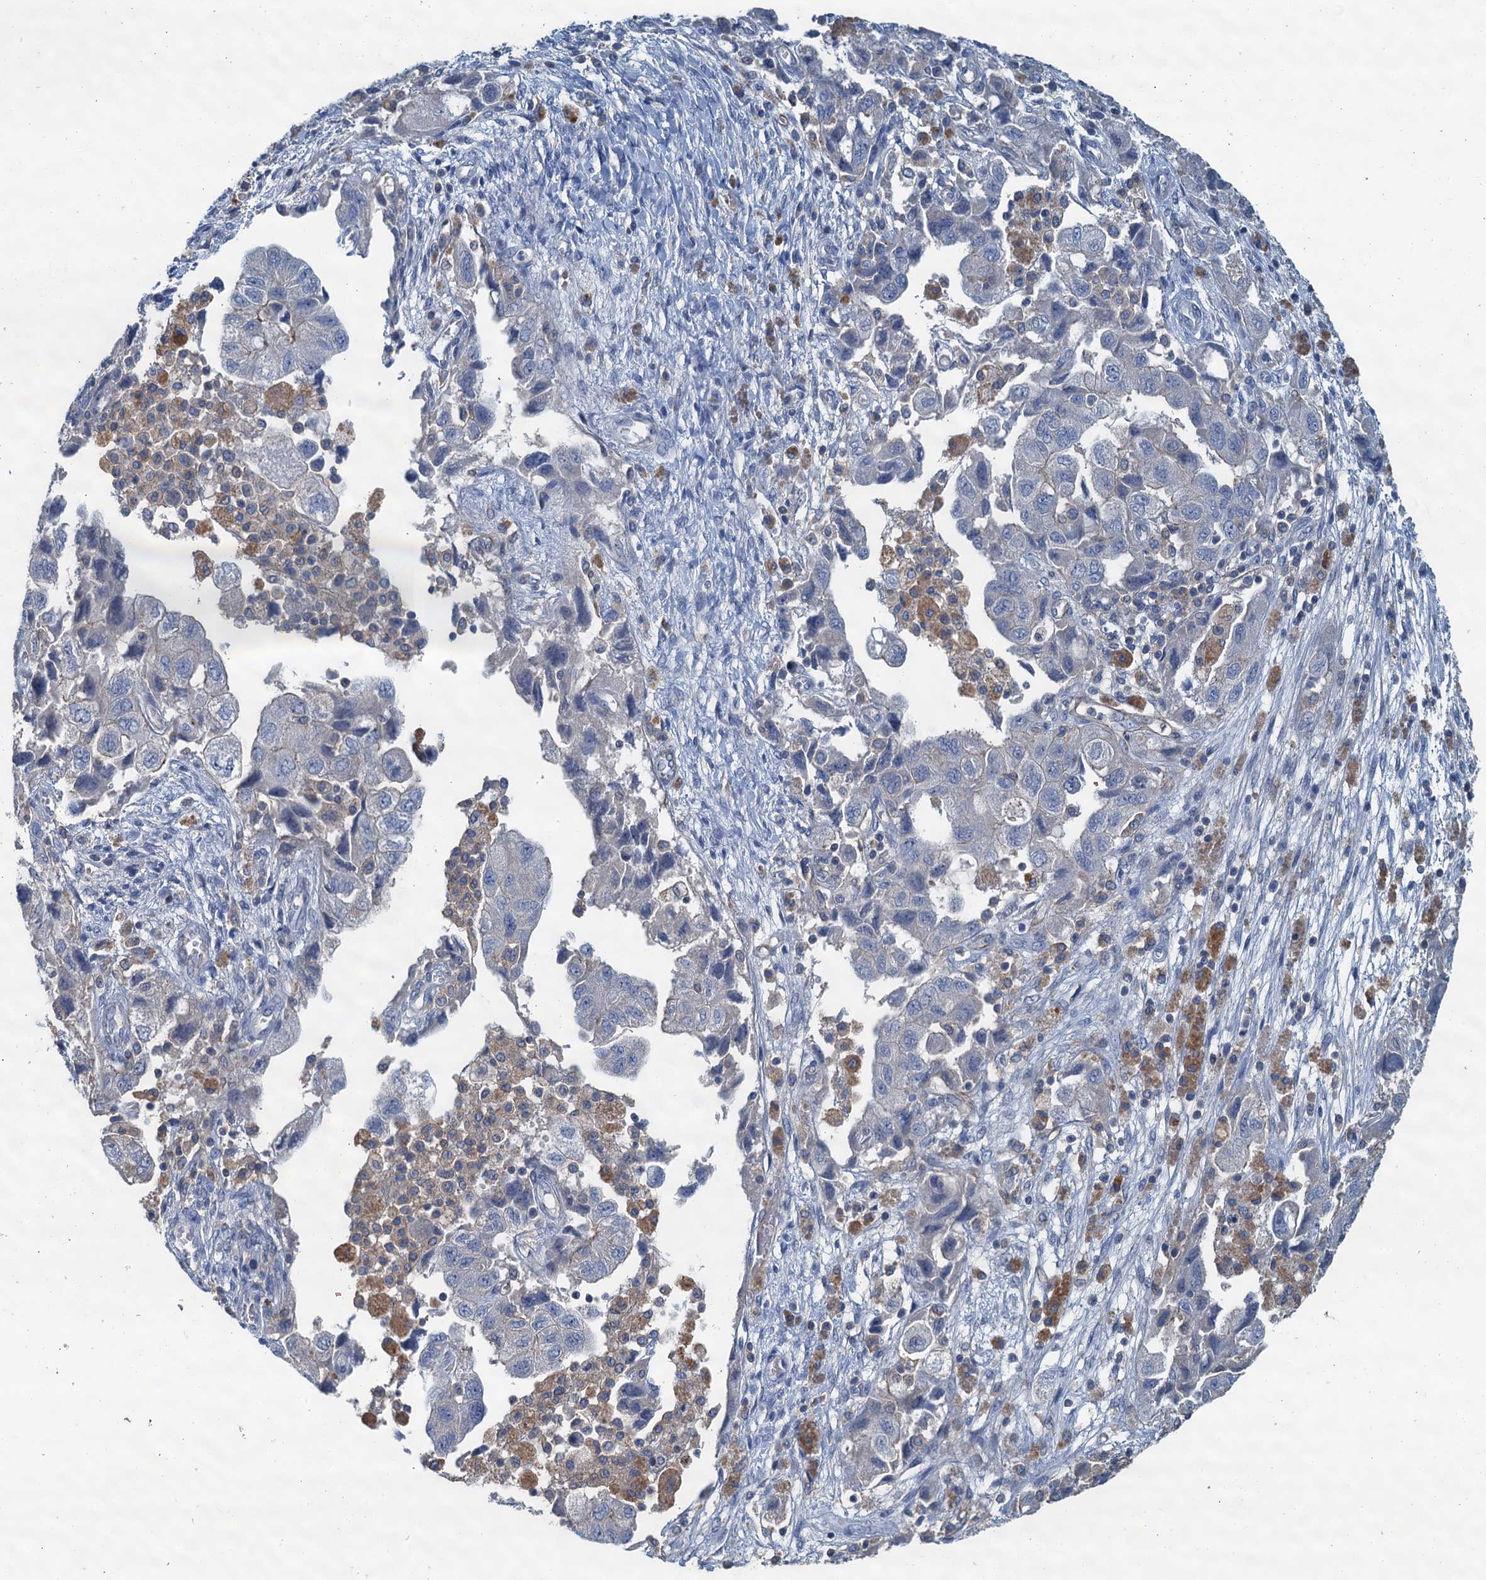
{"staining": {"intensity": "negative", "quantity": "none", "location": "none"}, "tissue": "ovarian cancer", "cell_type": "Tumor cells", "image_type": "cancer", "snomed": [{"axis": "morphology", "description": "Carcinoma, NOS"}, {"axis": "morphology", "description": "Cystadenocarcinoma, serous, NOS"}, {"axis": "topography", "description": "Ovary"}], "caption": "Immunohistochemistry of carcinoma (ovarian) displays no staining in tumor cells.", "gene": "THAP10", "patient": {"sex": "female", "age": 69}}